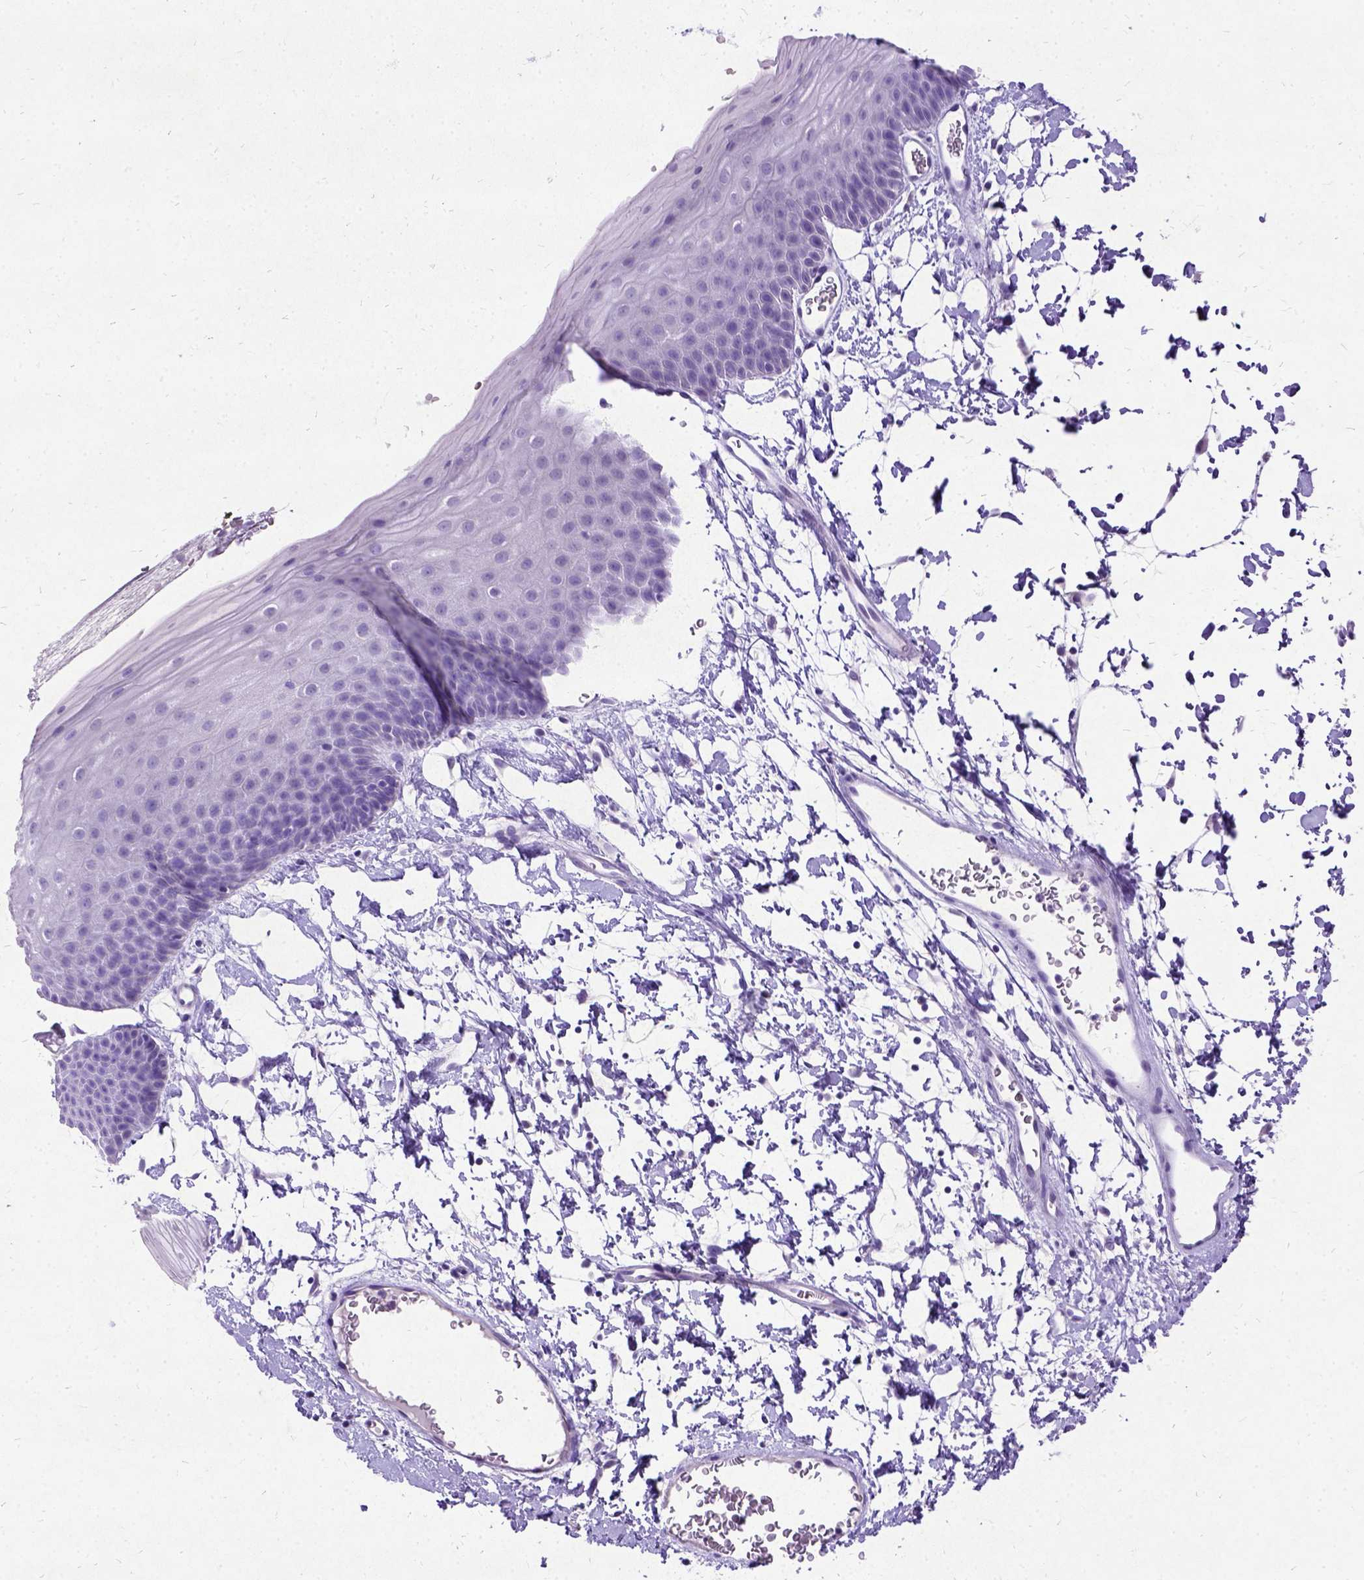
{"staining": {"intensity": "negative", "quantity": "none", "location": "none"}, "tissue": "skin", "cell_type": "Epidermal cells", "image_type": "normal", "snomed": [{"axis": "morphology", "description": "Normal tissue, NOS"}, {"axis": "topography", "description": "Anal"}], "caption": "This is an immunohistochemistry (IHC) micrograph of unremarkable human skin. There is no positivity in epidermal cells.", "gene": "NEUROD4", "patient": {"sex": "male", "age": 53}}